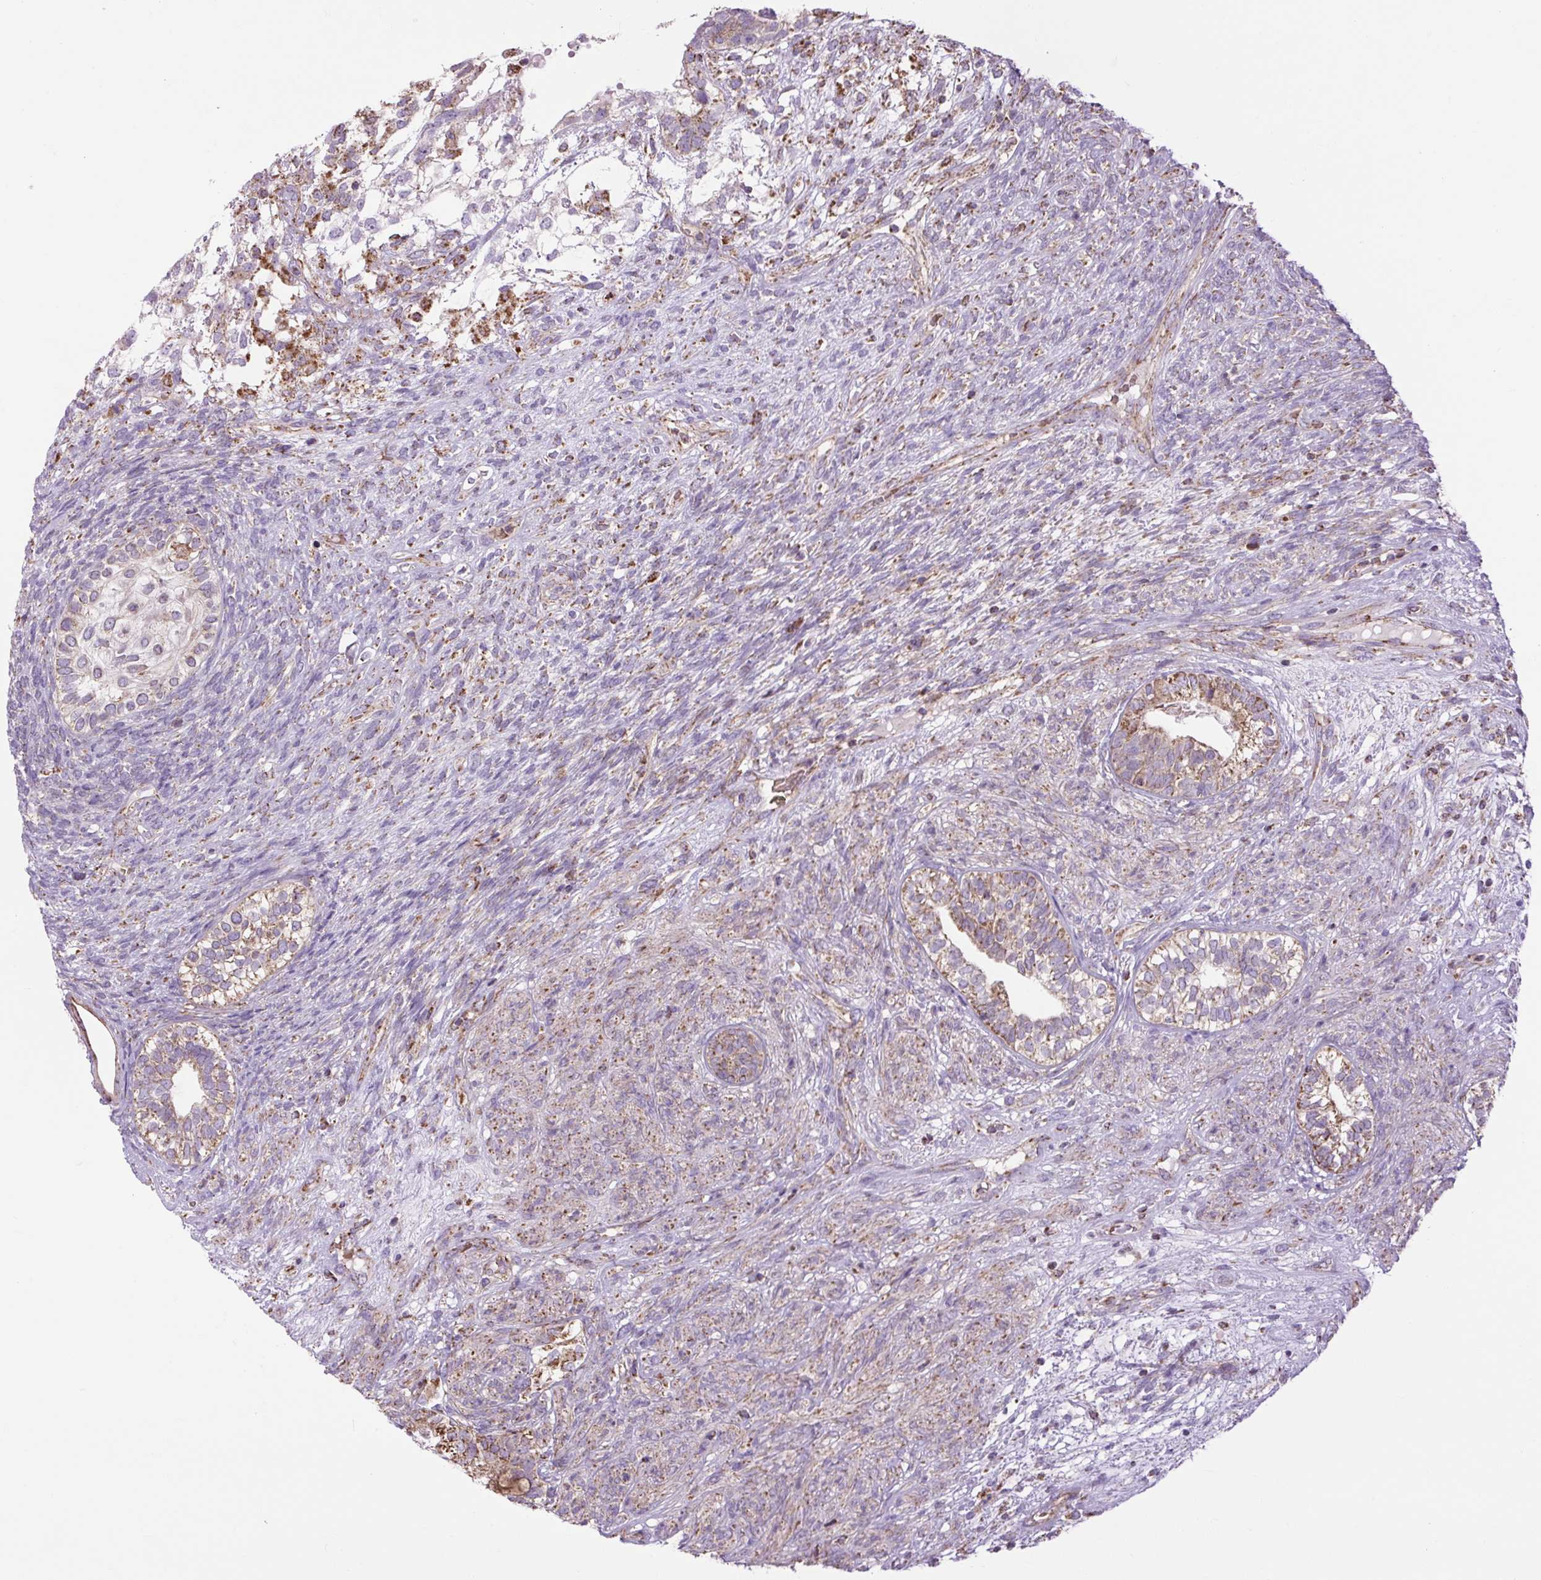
{"staining": {"intensity": "moderate", "quantity": ">75%", "location": "cytoplasmic/membranous"}, "tissue": "testis cancer", "cell_type": "Tumor cells", "image_type": "cancer", "snomed": [{"axis": "morphology", "description": "Seminoma, NOS"}, {"axis": "morphology", "description": "Carcinoma, Embryonal, NOS"}, {"axis": "topography", "description": "Testis"}], "caption": "Approximately >75% of tumor cells in human testis embryonal carcinoma exhibit moderate cytoplasmic/membranous protein positivity as visualized by brown immunohistochemical staining.", "gene": "PLCG1", "patient": {"sex": "male", "age": 41}}